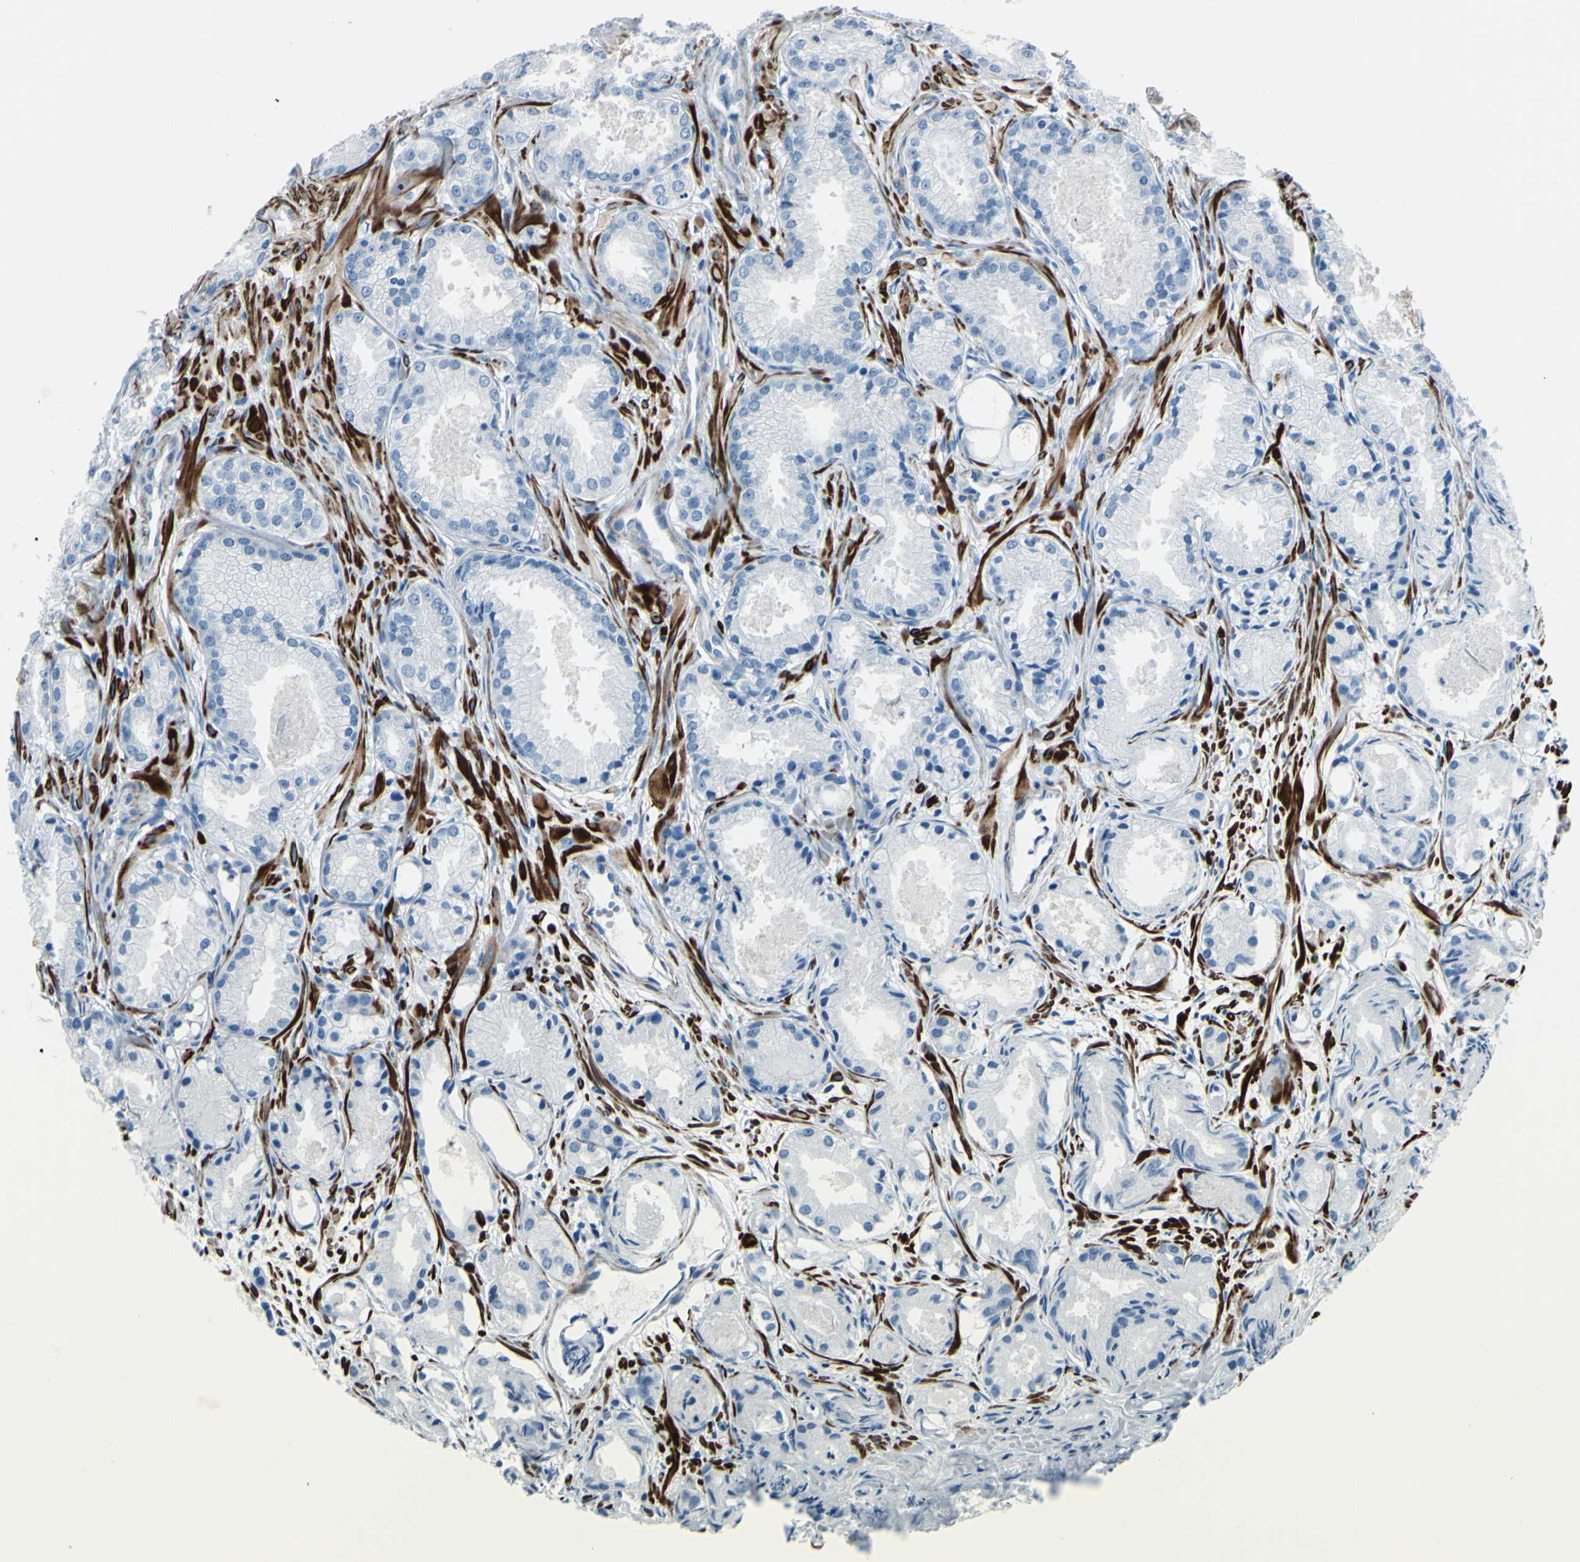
{"staining": {"intensity": "negative", "quantity": "none", "location": "none"}, "tissue": "prostate cancer", "cell_type": "Tumor cells", "image_type": "cancer", "snomed": [{"axis": "morphology", "description": "Adenocarcinoma, Low grade"}, {"axis": "topography", "description": "Prostate"}], "caption": "Low-grade adenocarcinoma (prostate) was stained to show a protein in brown. There is no significant expression in tumor cells.", "gene": "CDH15", "patient": {"sex": "male", "age": 72}}